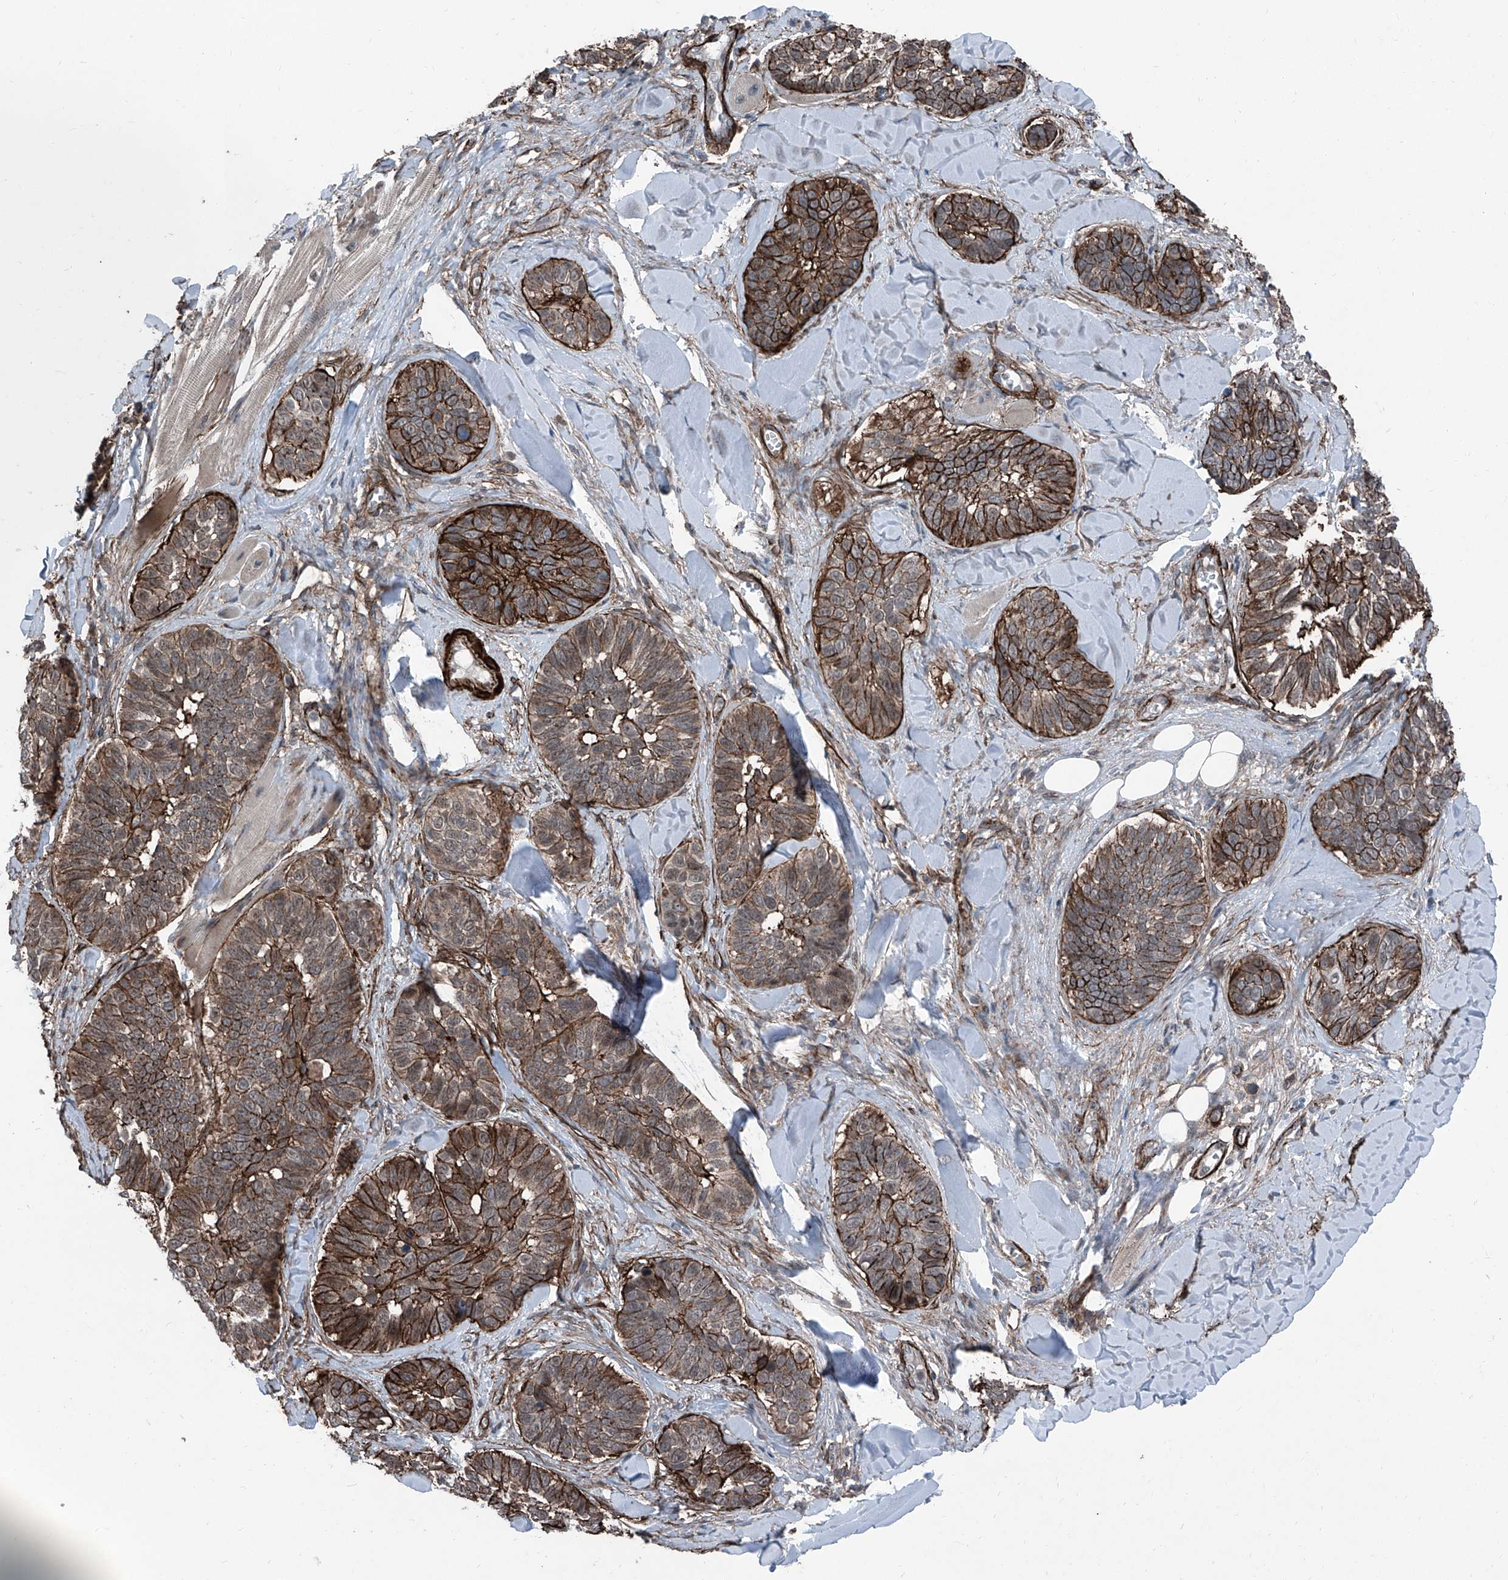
{"staining": {"intensity": "moderate", "quantity": "25%-75%", "location": "cytoplasmic/membranous"}, "tissue": "skin cancer", "cell_type": "Tumor cells", "image_type": "cancer", "snomed": [{"axis": "morphology", "description": "Basal cell carcinoma"}, {"axis": "topography", "description": "Skin"}], "caption": "Human skin basal cell carcinoma stained for a protein (brown) reveals moderate cytoplasmic/membranous positive staining in approximately 25%-75% of tumor cells.", "gene": "COA7", "patient": {"sex": "male", "age": 62}}